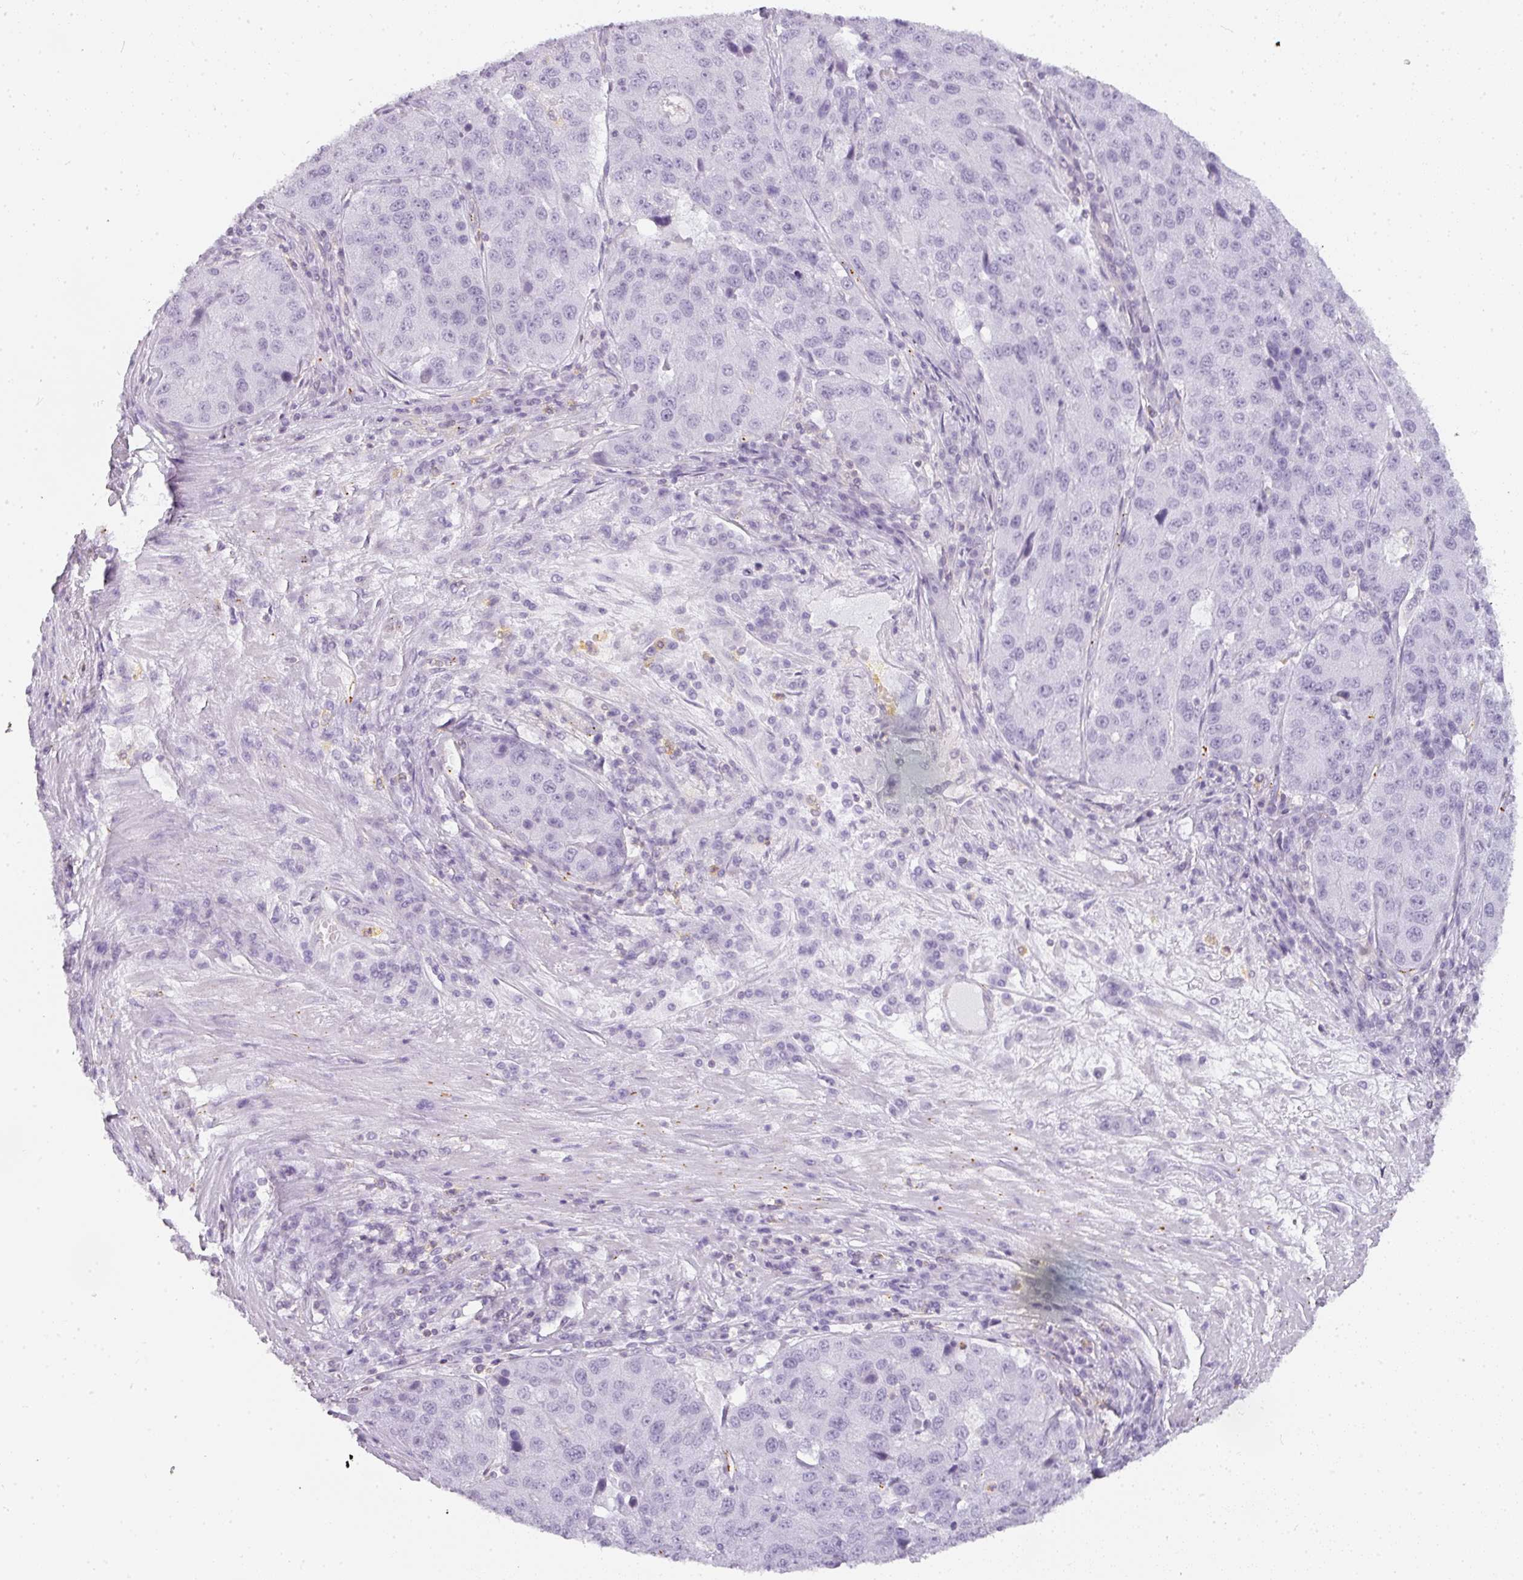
{"staining": {"intensity": "negative", "quantity": "none", "location": "none"}, "tissue": "stomach cancer", "cell_type": "Tumor cells", "image_type": "cancer", "snomed": [{"axis": "morphology", "description": "Adenocarcinoma, NOS"}, {"axis": "topography", "description": "Stomach"}], "caption": "Immunohistochemistry photomicrograph of neoplastic tissue: stomach adenocarcinoma stained with DAB reveals no significant protein positivity in tumor cells.", "gene": "TMEM42", "patient": {"sex": "male", "age": 71}}